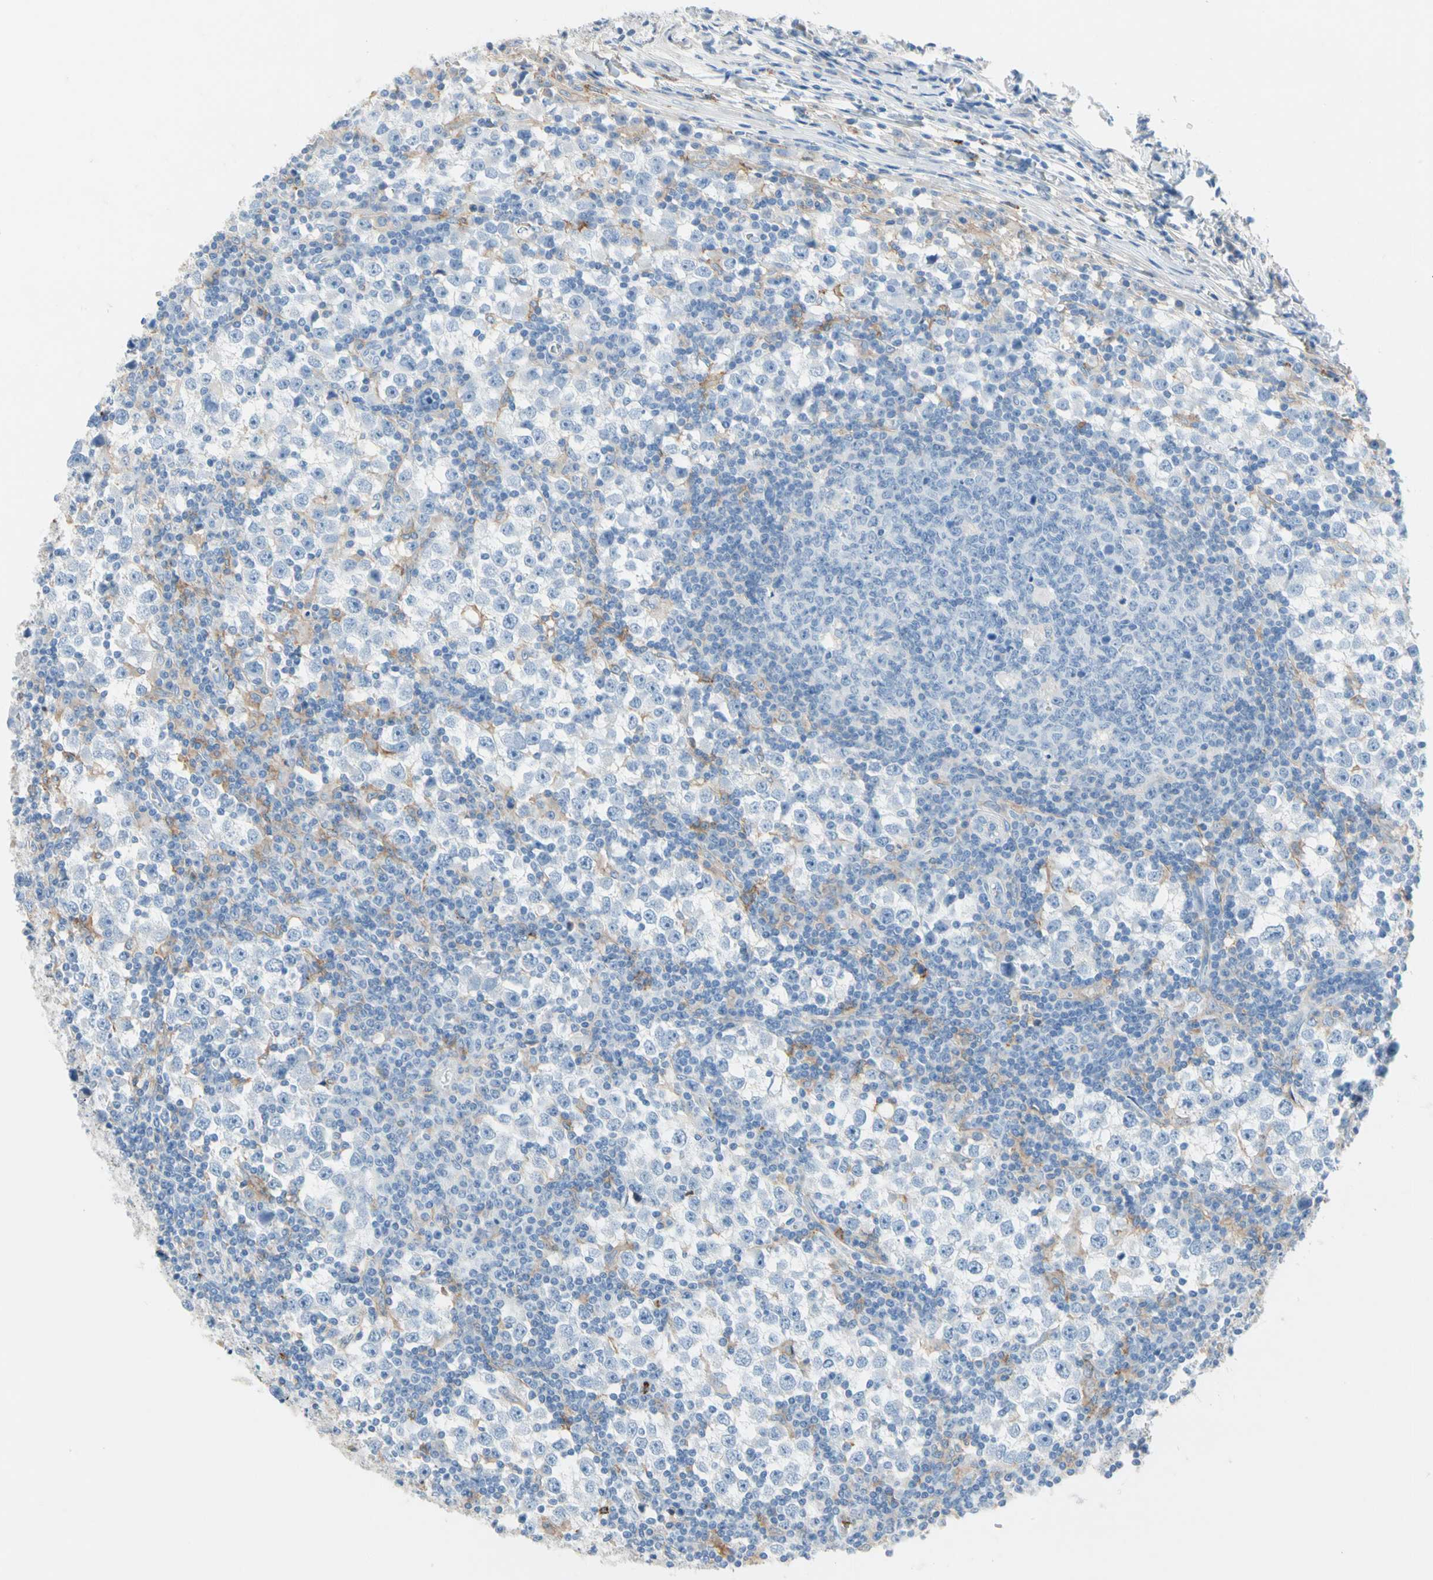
{"staining": {"intensity": "negative", "quantity": "none", "location": "none"}, "tissue": "testis cancer", "cell_type": "Tumor cells", "image_type": "cancer", "snomed": [{"axis": "morphology", "description": "Seminoma, NOS"}, {"axis": "topography", "description": "Testis"}], "caption": "Testis cancer (seminoma) was stained to show a protein in brown. There is no significant expression in tumor cells. Nuclei are stained in blue.", "gene": "CLEC4A", "patient": {"sex": "male", "age": 65}}